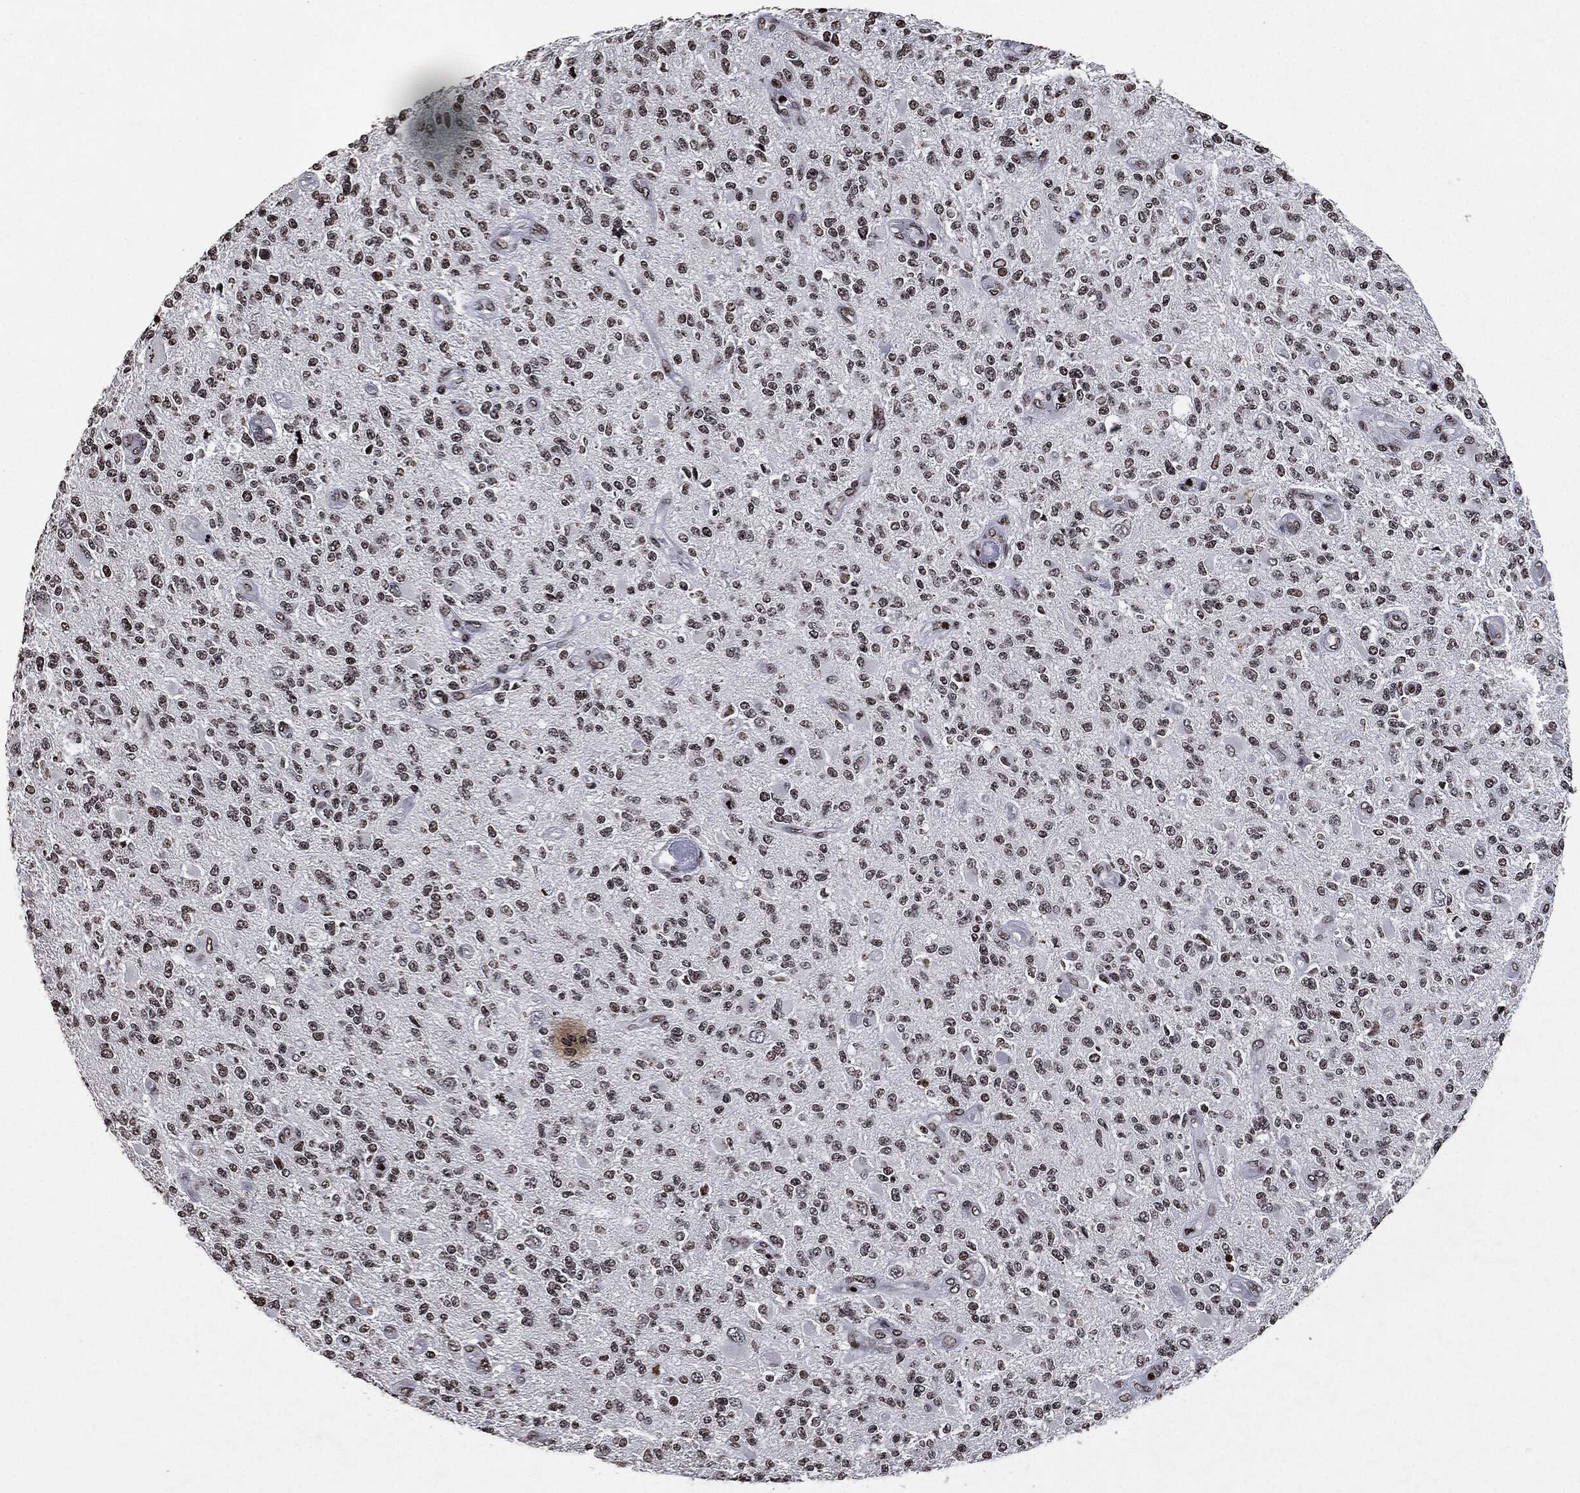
{"staining": {"intensity": "weak", "quantity": "<25%", "location": "nuclear"}, "tissue": "glioma", "cell_type": "Tumor cells", "image_type": "cancer", "snomed": [{"axis": "morphology", "description": "Glioma, malignant, High grade"}, {"axis": "topography", "description": "Brain"}], "caption": "DAB immunohistochemical staining of human malignant glioma (high-grade) demonstrates no significant expression in tumor cells. (Brightfield microscopy of DAB (3,3'-diaminobenzidine) immunohistochemistry at high magnification).", "gene": "JUN", "patient": {"sex": "female", "age": 63}}